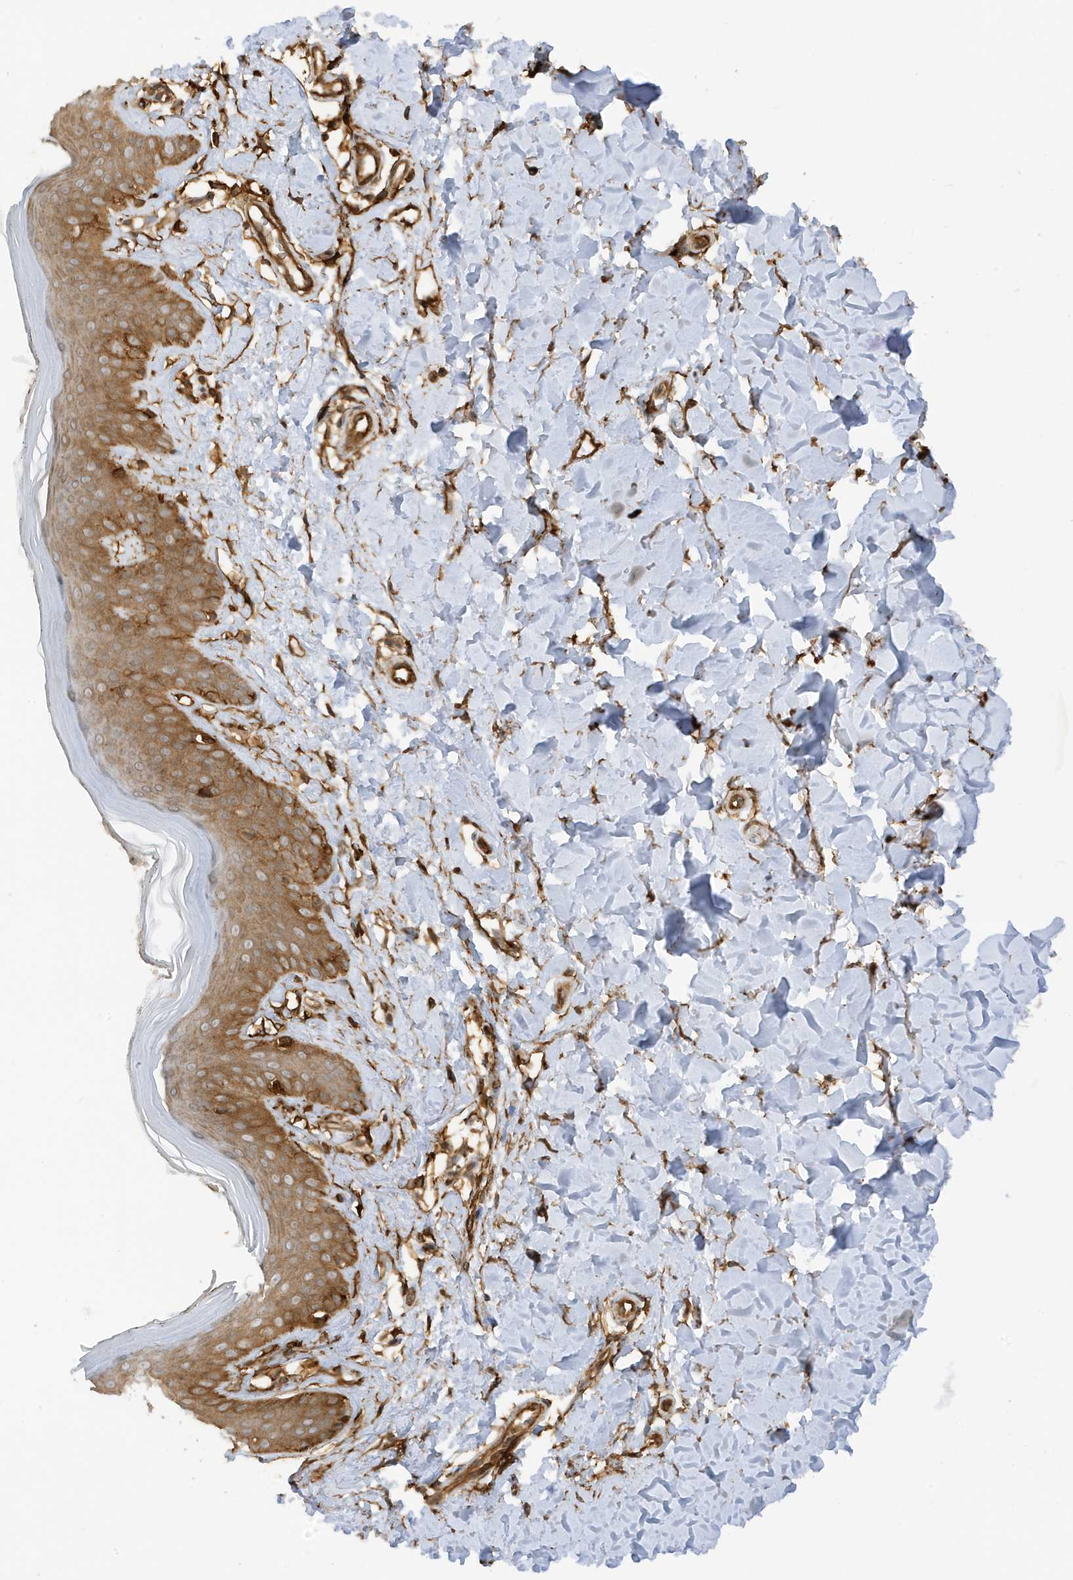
{"staining": {"intensity": "moderate", "quantity": ">75%", "location": "cytoplasmic/membranous"}, "tissue": "skin", "cell_type": "Fibroblasts", "image_type": "normal", "snomed": [{"axis": "morphology", "description": "Normal tissue, NOS"}, {"axis": "topography", "description": "Skin"}], "caption": "Moderate cytoplasmic/membranous expression for a protein is present in approximately >75% of fibroblasts of normal skin using IHC.", "gene": "CDC42EP3", "patient": {"sex": "female", "age": 64}}